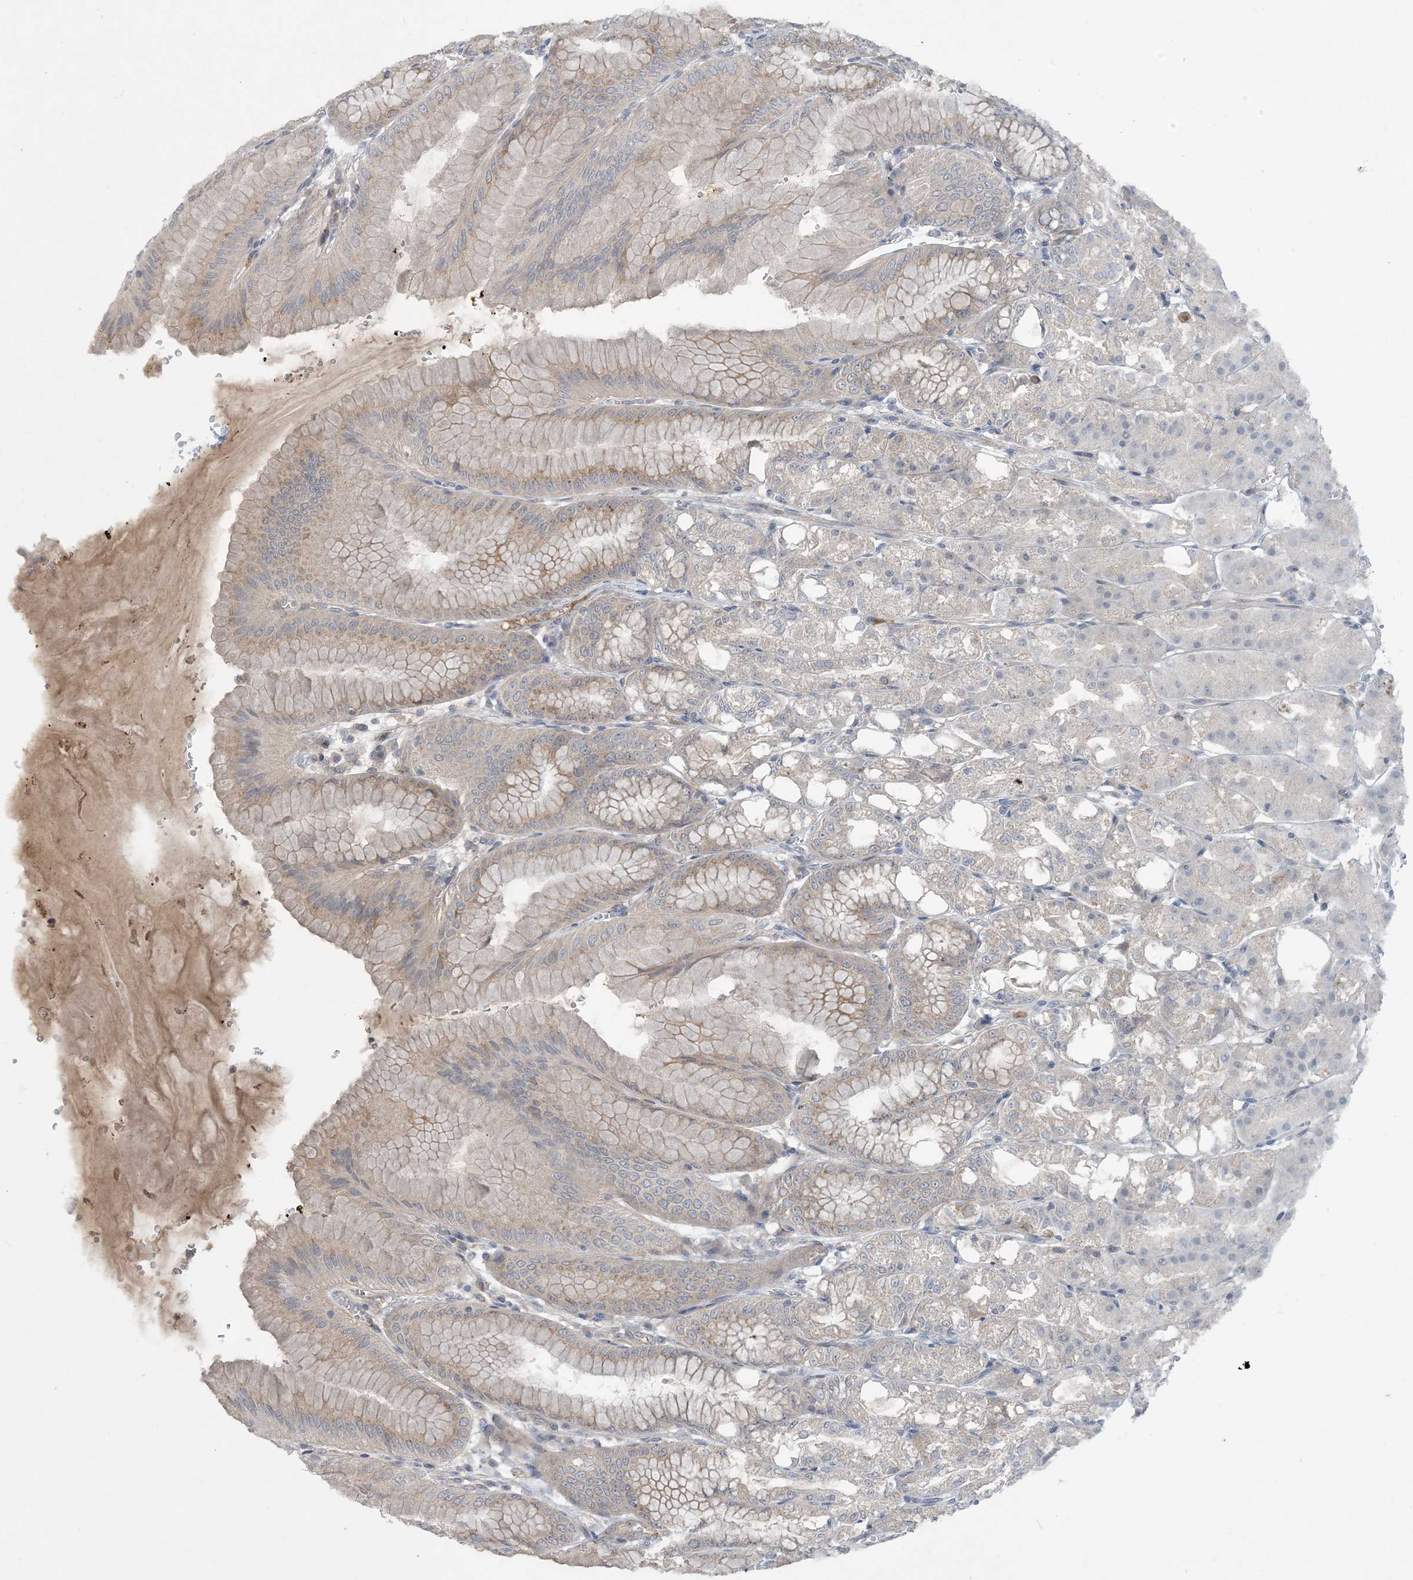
{"staining": {"intensity": "moderate", "quantity": "<25%", "location": "cytoplasmic/membranous"}, "tissue": "stomach", "cell_type": "Glandular cells", "image_type": "normal", "snomed": [{"axis": "morphology", "description": "Normal tissue, NOS"}, {"axis": "topography", "description": "Stomach, lower"}], "caption": "IHC of normal human stomach displays low levels of moderate cytoplasmic/membranous expression in approximately <25% of glandular cells.", "gene": "TINAG", "patient": {"sex": "male", "age": 71}}